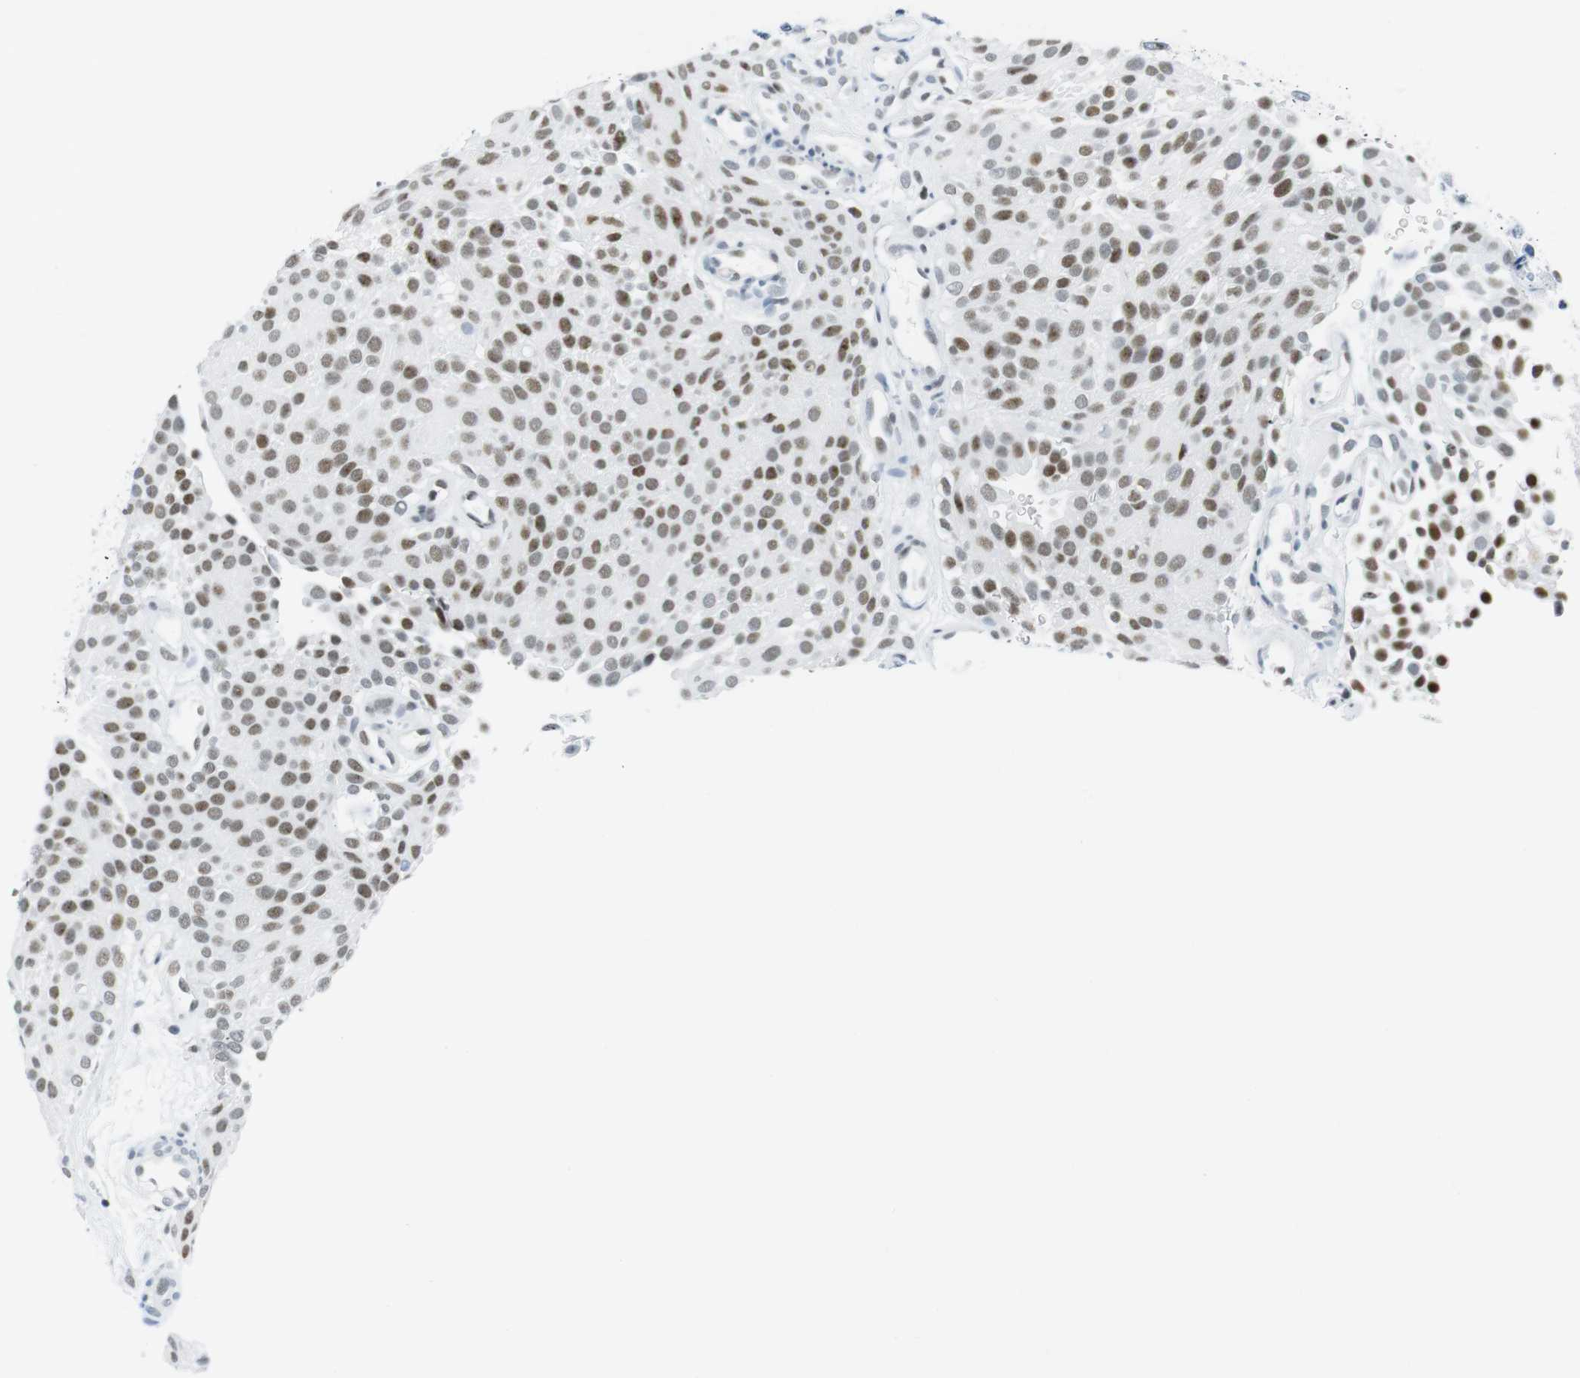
{"staining": {"intensity": "moderate", "quantity": ">75%", "location": "nuclear"}, "tissue": "urothelial cancer", "cell_type": "Tumor cells", "image_type": "cancer", "snomed": [{"axis": "morphology", "description": "Urothelial carcinoma, Low grade"}, {"axis": "topography", "description": "Urinary bladder"}], "caption": "There is medium levels of moderate nuclear expression in tumor cells of urothelial carcinoma (low-grade), as demonstrated by immunohistochemical staining (brown color).", "gene": "NIFK", "patient": {"sex": "male", "age": 78}}